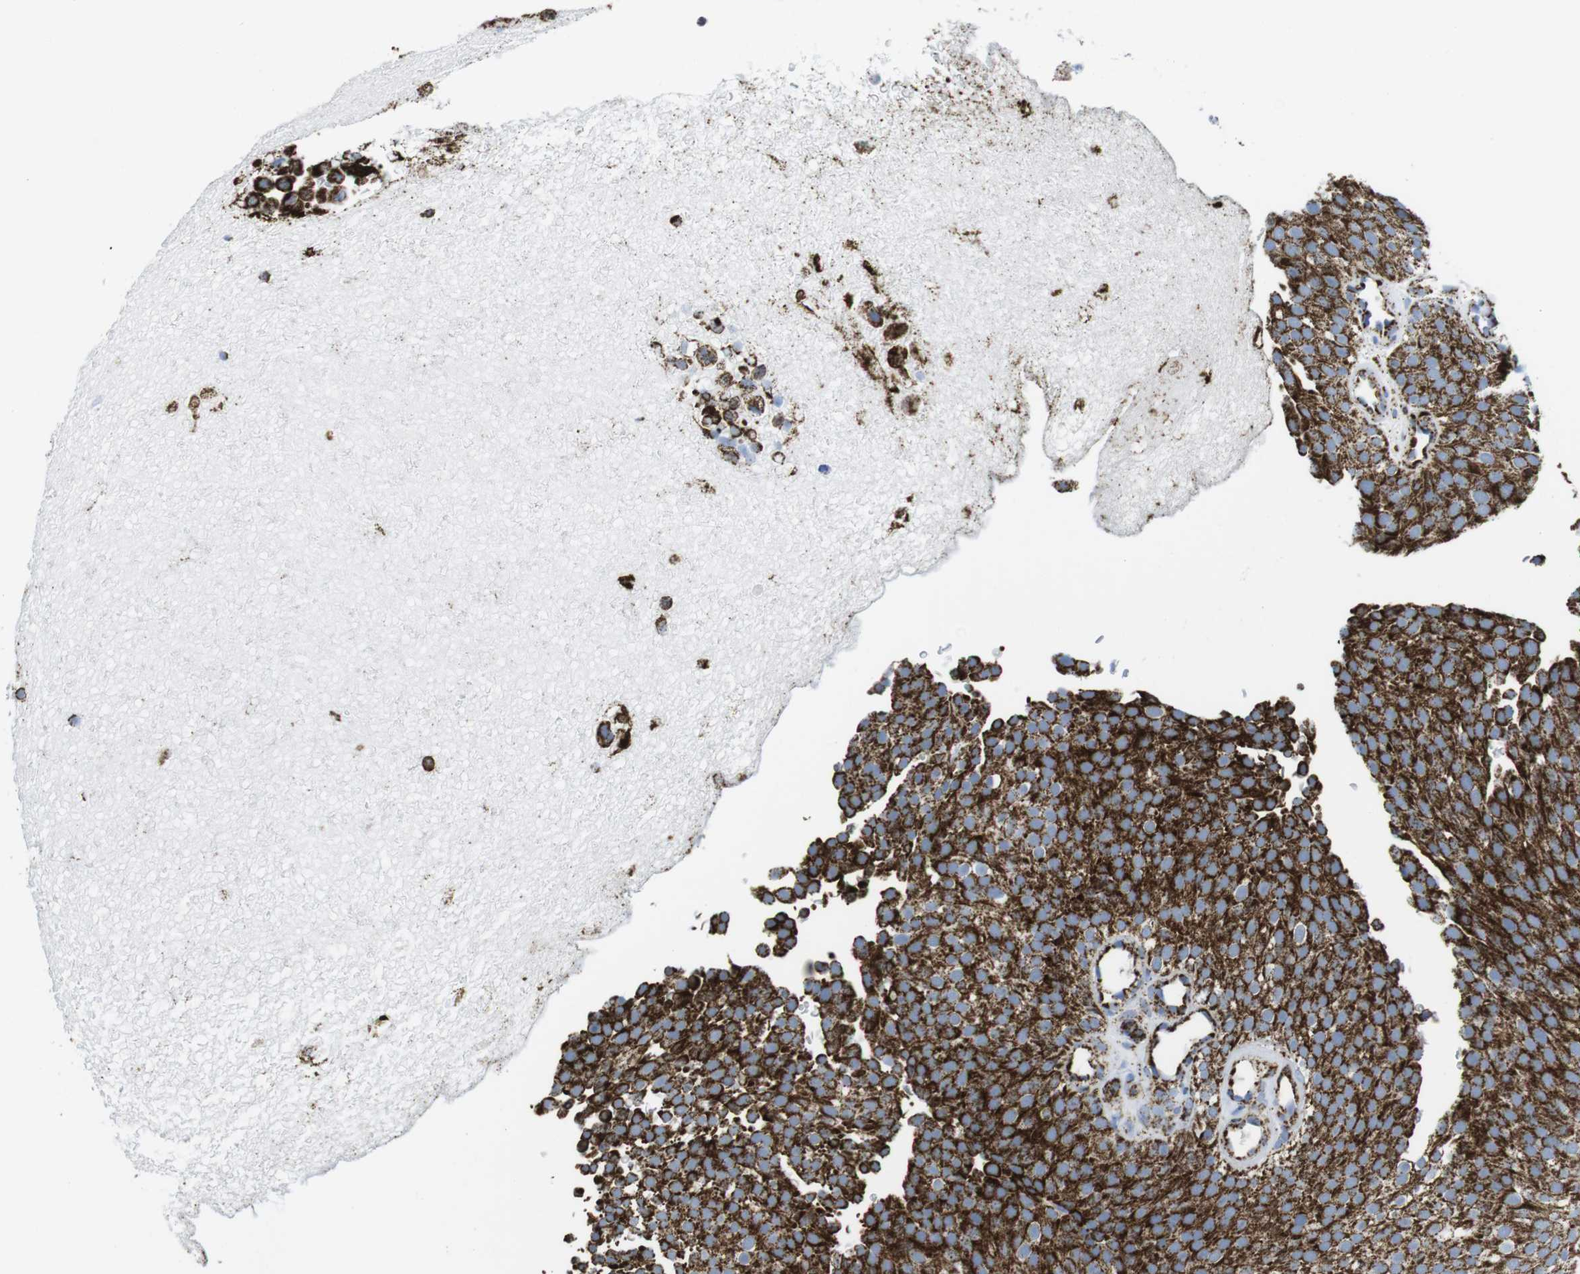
{"staining": {"intensity": "strong", "quantity": ">75%", "location": "cytoplasmic/membranous"}, "tissue": "urothelial cancer", "cell_type": "Tumor cells", "image_type": "cancer", "snomed": [{"axis": "morphology", "description": "Urothelial carcinoma, Low grade"}, {"axis": "topography", "description": "Urinary bladder"}], "caption": "High-power microscopy captured an immunohistochemistry (IHC) photomicrograph of urothelial cancer, revealing strong cytoplasmic/membranous positivity in about >75% of tumor cells. (IHC, brightfield microscopy, high magnification).", "gene": "ATP5PO", "patient": {"sex": "male", "age": 78}}